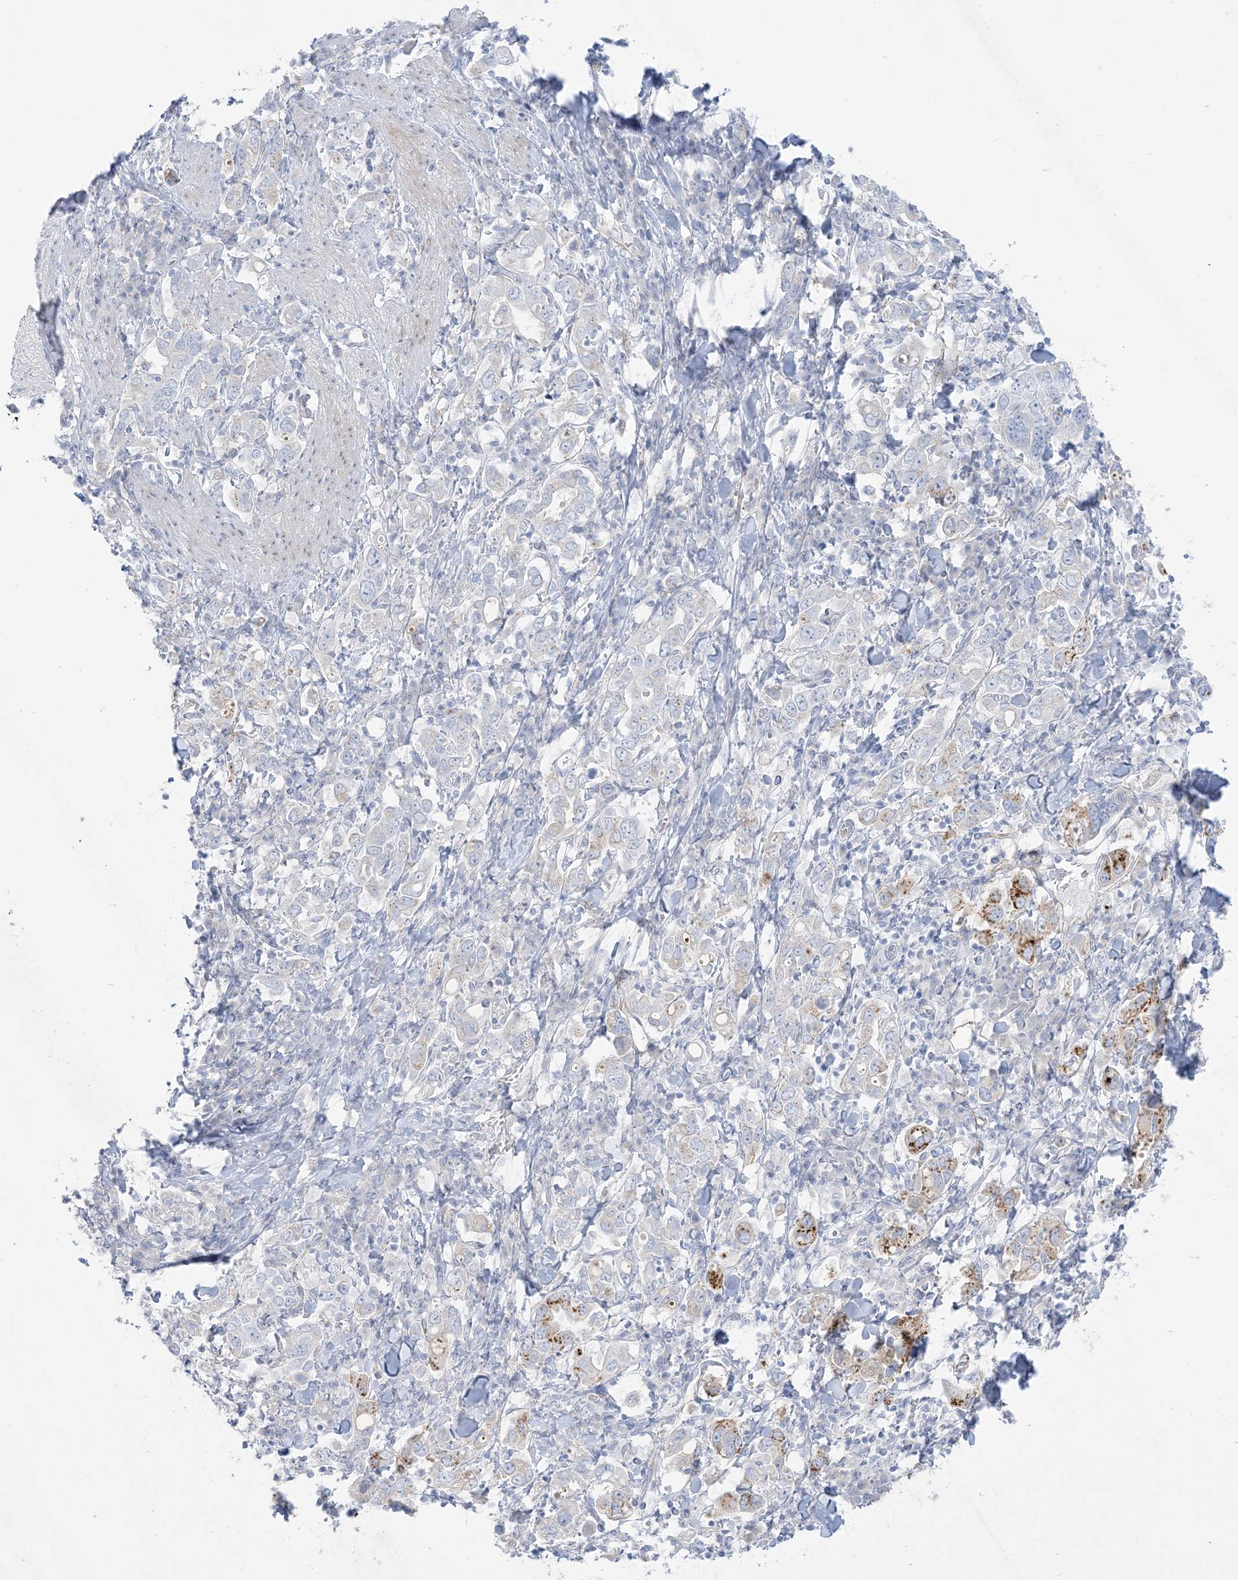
{"staining": {"intensity": "moderate", "quantity": "<25%", "location": "cytoplasmic/membranous"}, "tissue": "stomach cancer", "cell_type": "Tumor cells", "image_type": "cancer", "snomed": [{"axis": "morphology", "description": "Adenocarcinoma, NOS"}, {"axis": "topography", "description": "Stomach, upper"}], "caption": "Immunohistochemical staining of stomach adenocarcinoma shows moderate cytoplasmic/membranous protein staining in approximately <25% of tumor cells.", "gene": "B3GNT7", "patient": {"sex": "male", "age": 62}}